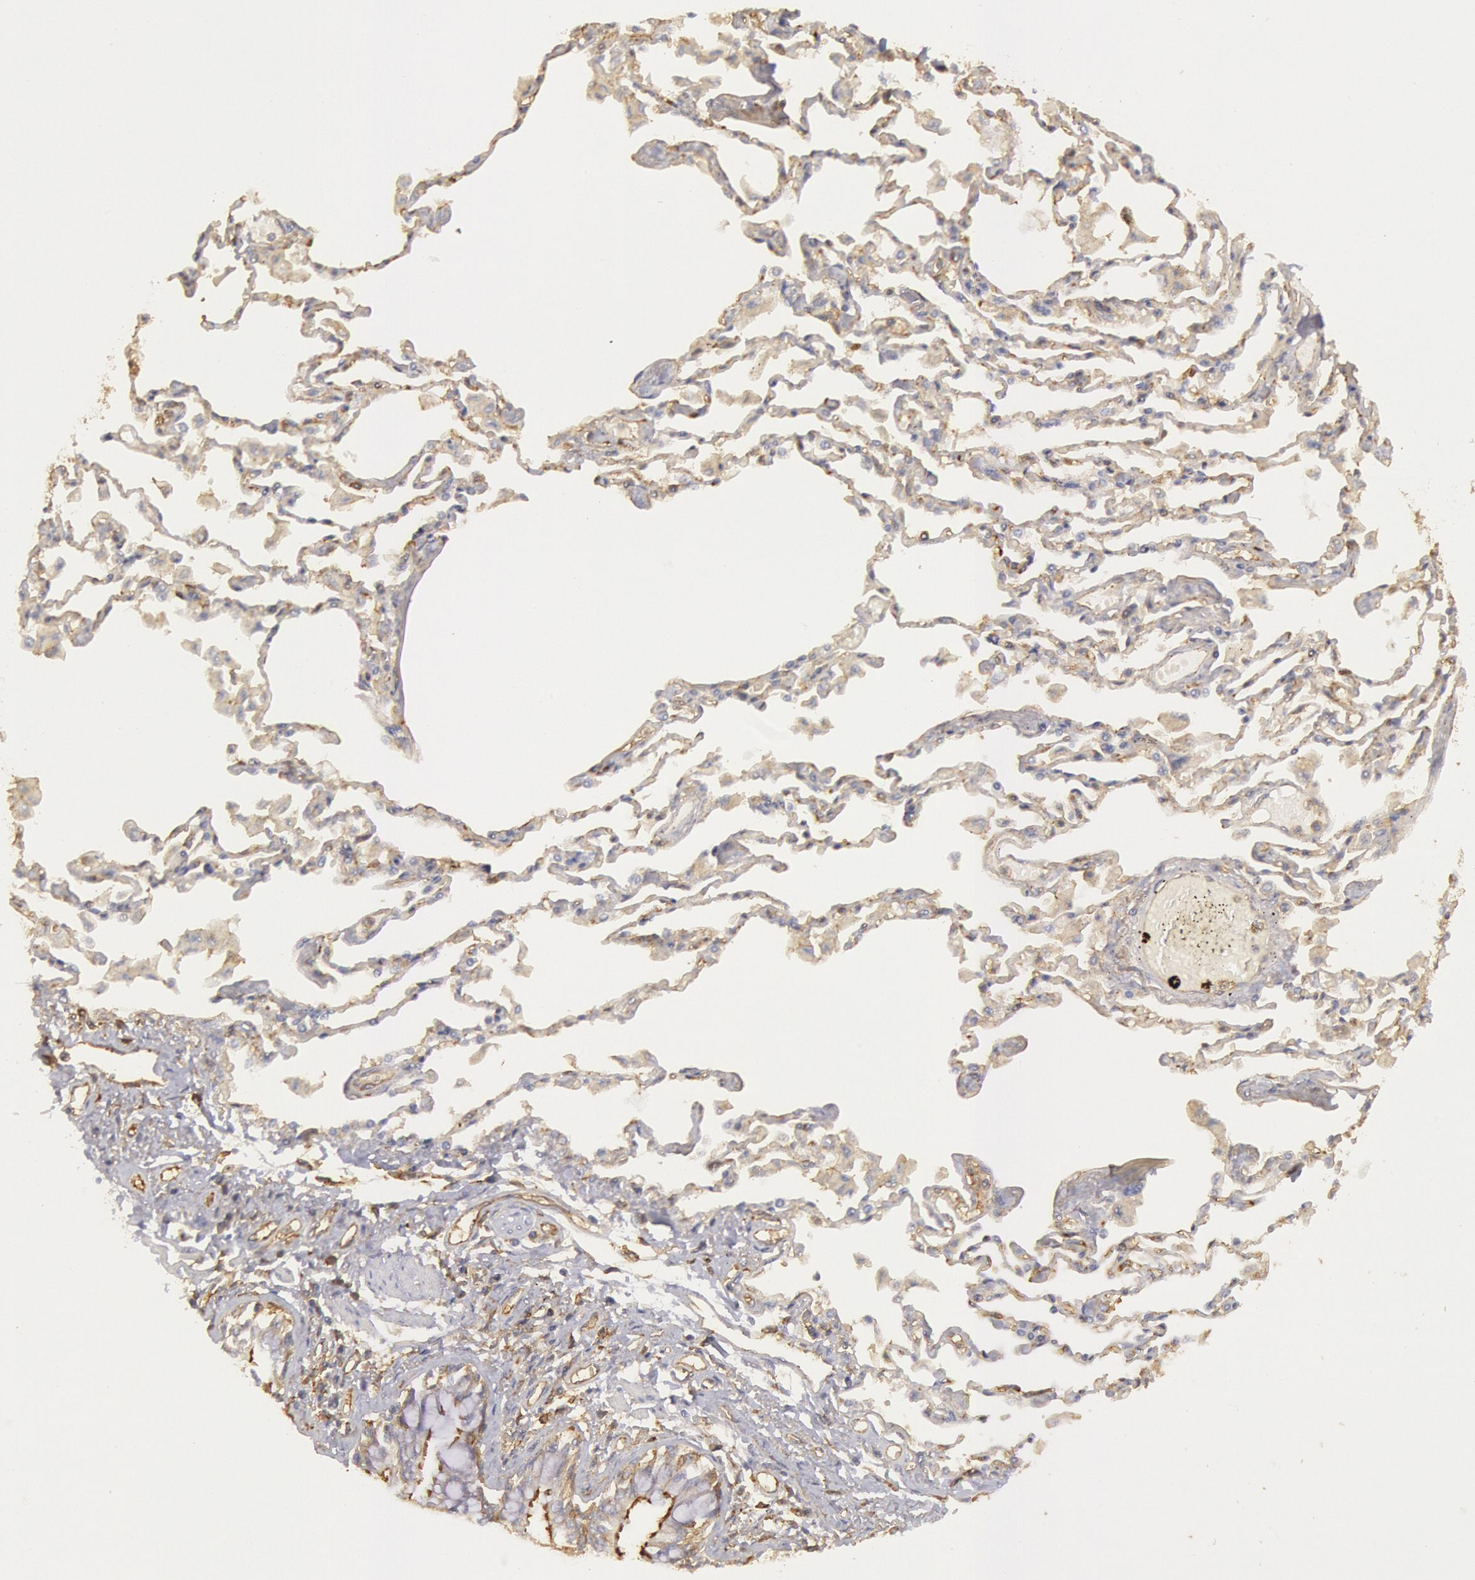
{"staining": {"intensity": "negative", "quantity": "none", "location": "none"}, "tissue": "adipose tissue", "cell_type": "Adipocytes", "image_type": "normal", "snomed": [{"axis": "morphology", "description": "Normal tissue, NOS"}, {"axis": "morphology", "description": "Adenocarcinoma, NOS"}, {"axis": "topography", "description": "Cartilage tissue"}, {"axis": "topography", "description": "Lung"}], "caption": "A photomicrograph of human adipose tissue is negative for staining in adipocytes. Nuclei are stained in blue.", "gene": "SNAP23", "patient": {"sex": "female", "age": 67}}